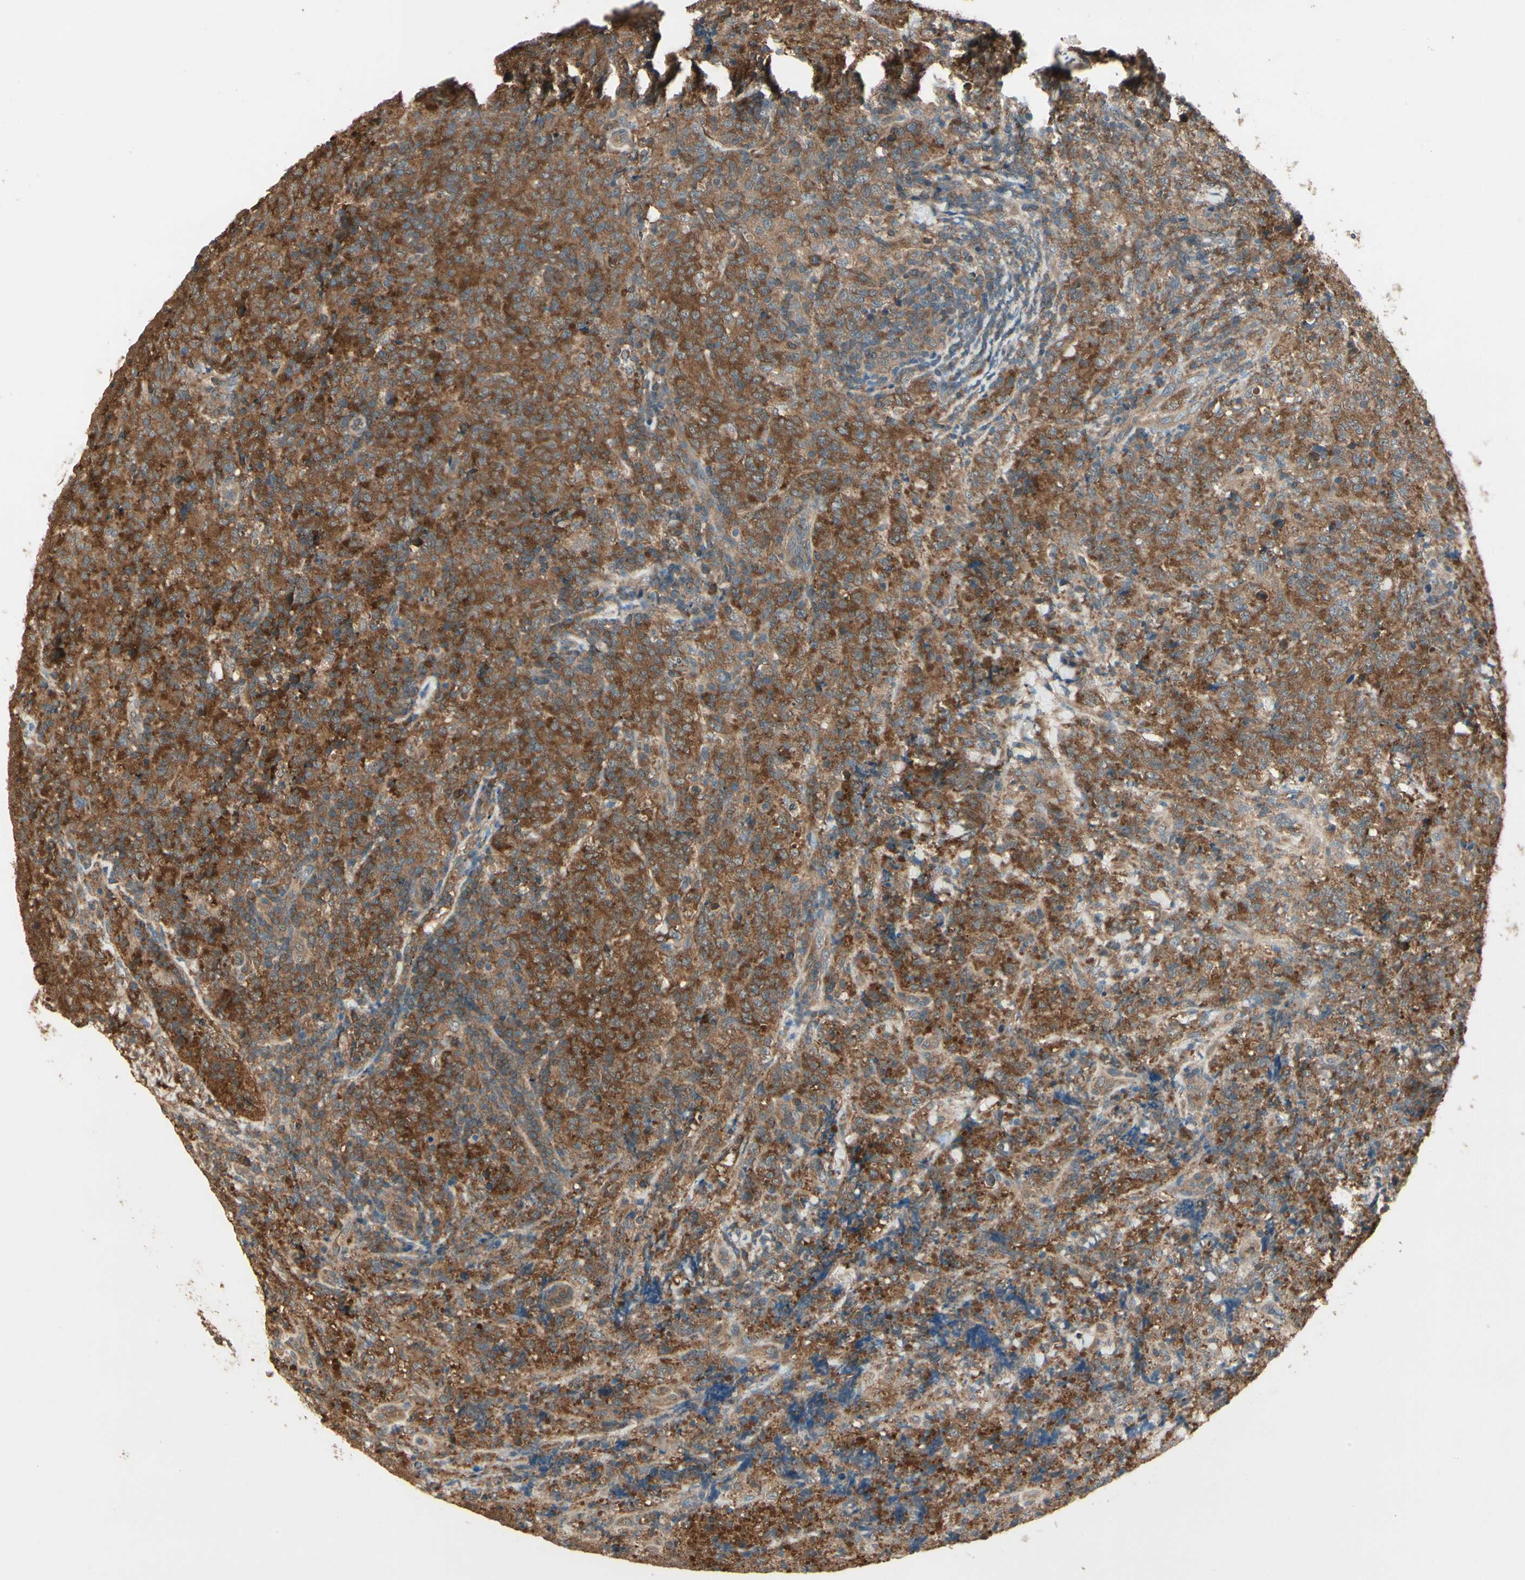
{"staining": {"intensity": "strong", "quantity": ">75%", "location": "cytoplasmic/membranous"}, "tissue": "lymphoma", "cell_type": "Tumor cells", "image_type": "cancer", "snomed": [{"axis": "morphology", "description": "Malignant lymphoma, non-Hodgkin's type, High grade"}, {"axis": "topography", "description": "Tonsil"}], "caption": "Protein expression analysis of high-grade malignant lymphoma, non-Hodgkin's type exhibits strong cytoplasmic/membranous staining in approximately >75% of tumor cells.", "gene": "CCT7", "patient": {"sex": "female", "age": 36}}